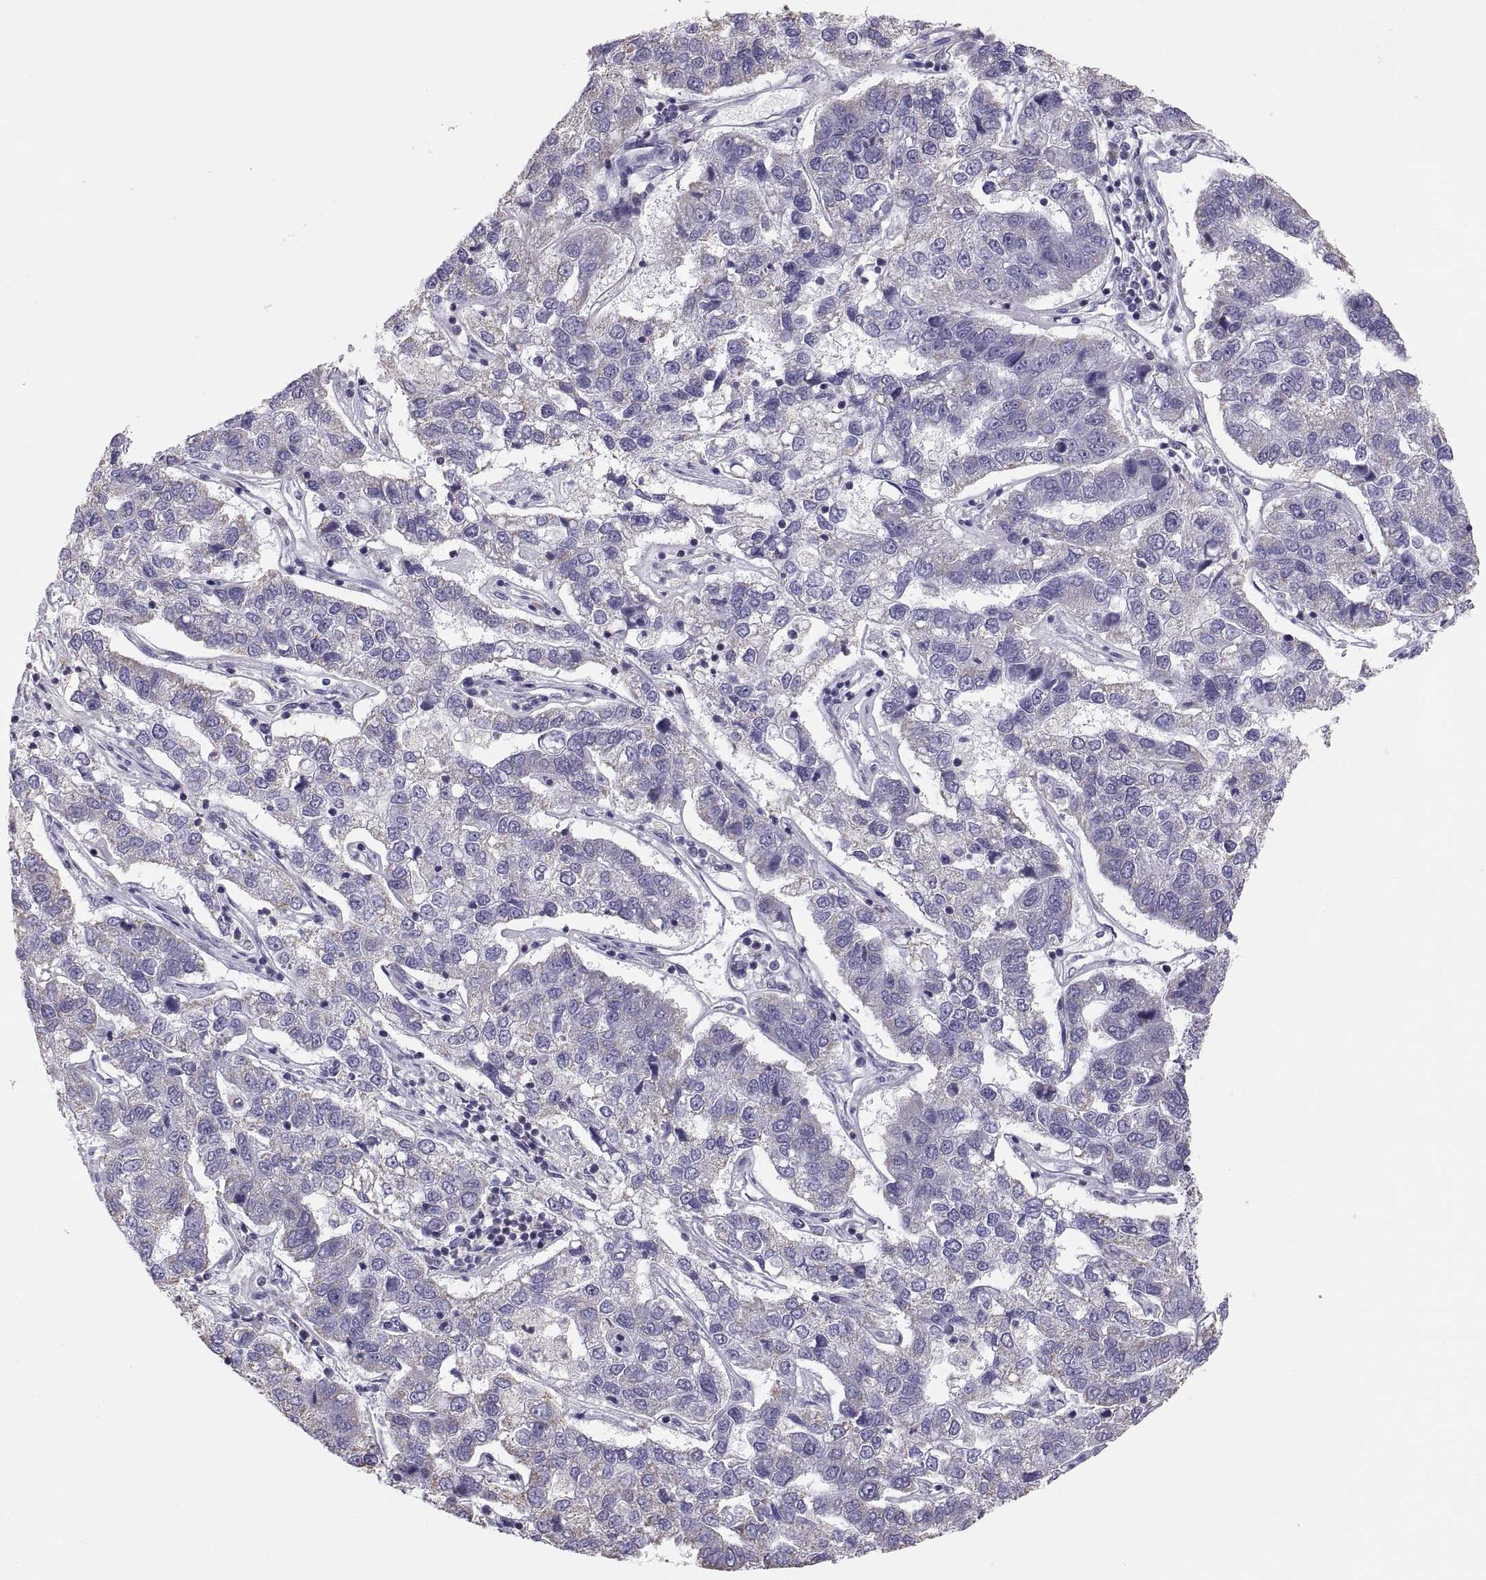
{"staining": {"intensity": "negative", "quantity": "none", "location": "none"}, "tissue": "pancreatic cancer", "cell_type": "Tumor cells", "image_type": "cancer", "snomed": [{"axis": "morphology", "description": "Adenocarcinoma, NOS"}, {"axis": "topography", "description": "Pancreas"}], "caption": "There is no significant expression in tumor cells of pancreatic cancer (adenocarcinoma).", "gene": "TNNC1", "patient": {"sex": "female", "age": 61}}